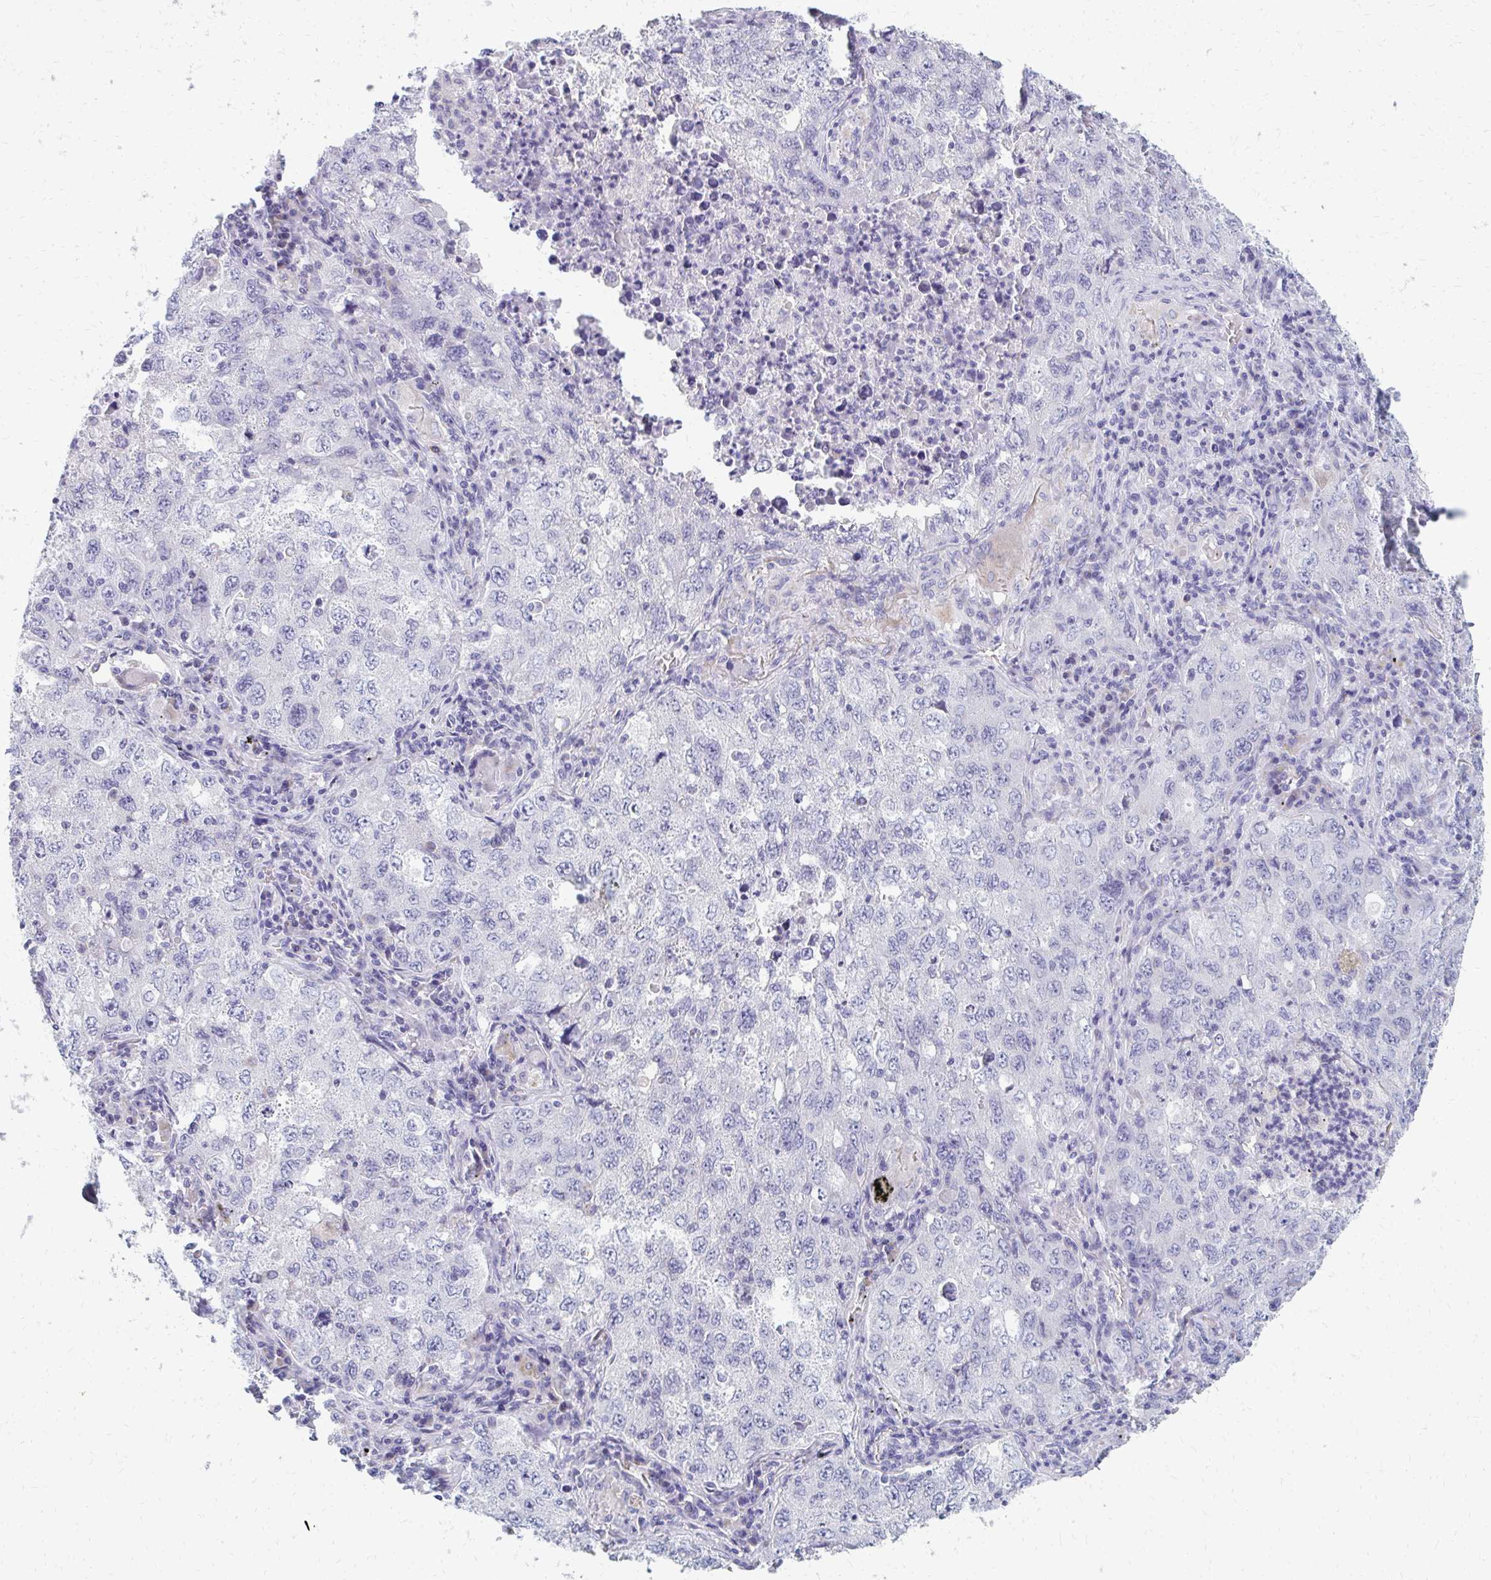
{"staining": {"intensity": "negative", "quantity": "none", "location": "none"}, "tissue": "lung cancer", "cell_type": "Tumor cells", "image_type": "cancer", "snomed": [{"axis": "morphology", "description": "Adenocarcinoma, NOS"}, {"axis": "topography", "description": "Lung"}], "caption": "Lung adenocarcinoma was stained to show a protein in brown. There is no significant positivity in tumor cells. (DAB (3,3'-diaminobenzidine) immunohistochemistry, high magnification).", "gene": "OR10V1", "patient": {"sex": "female", "age": 57}}